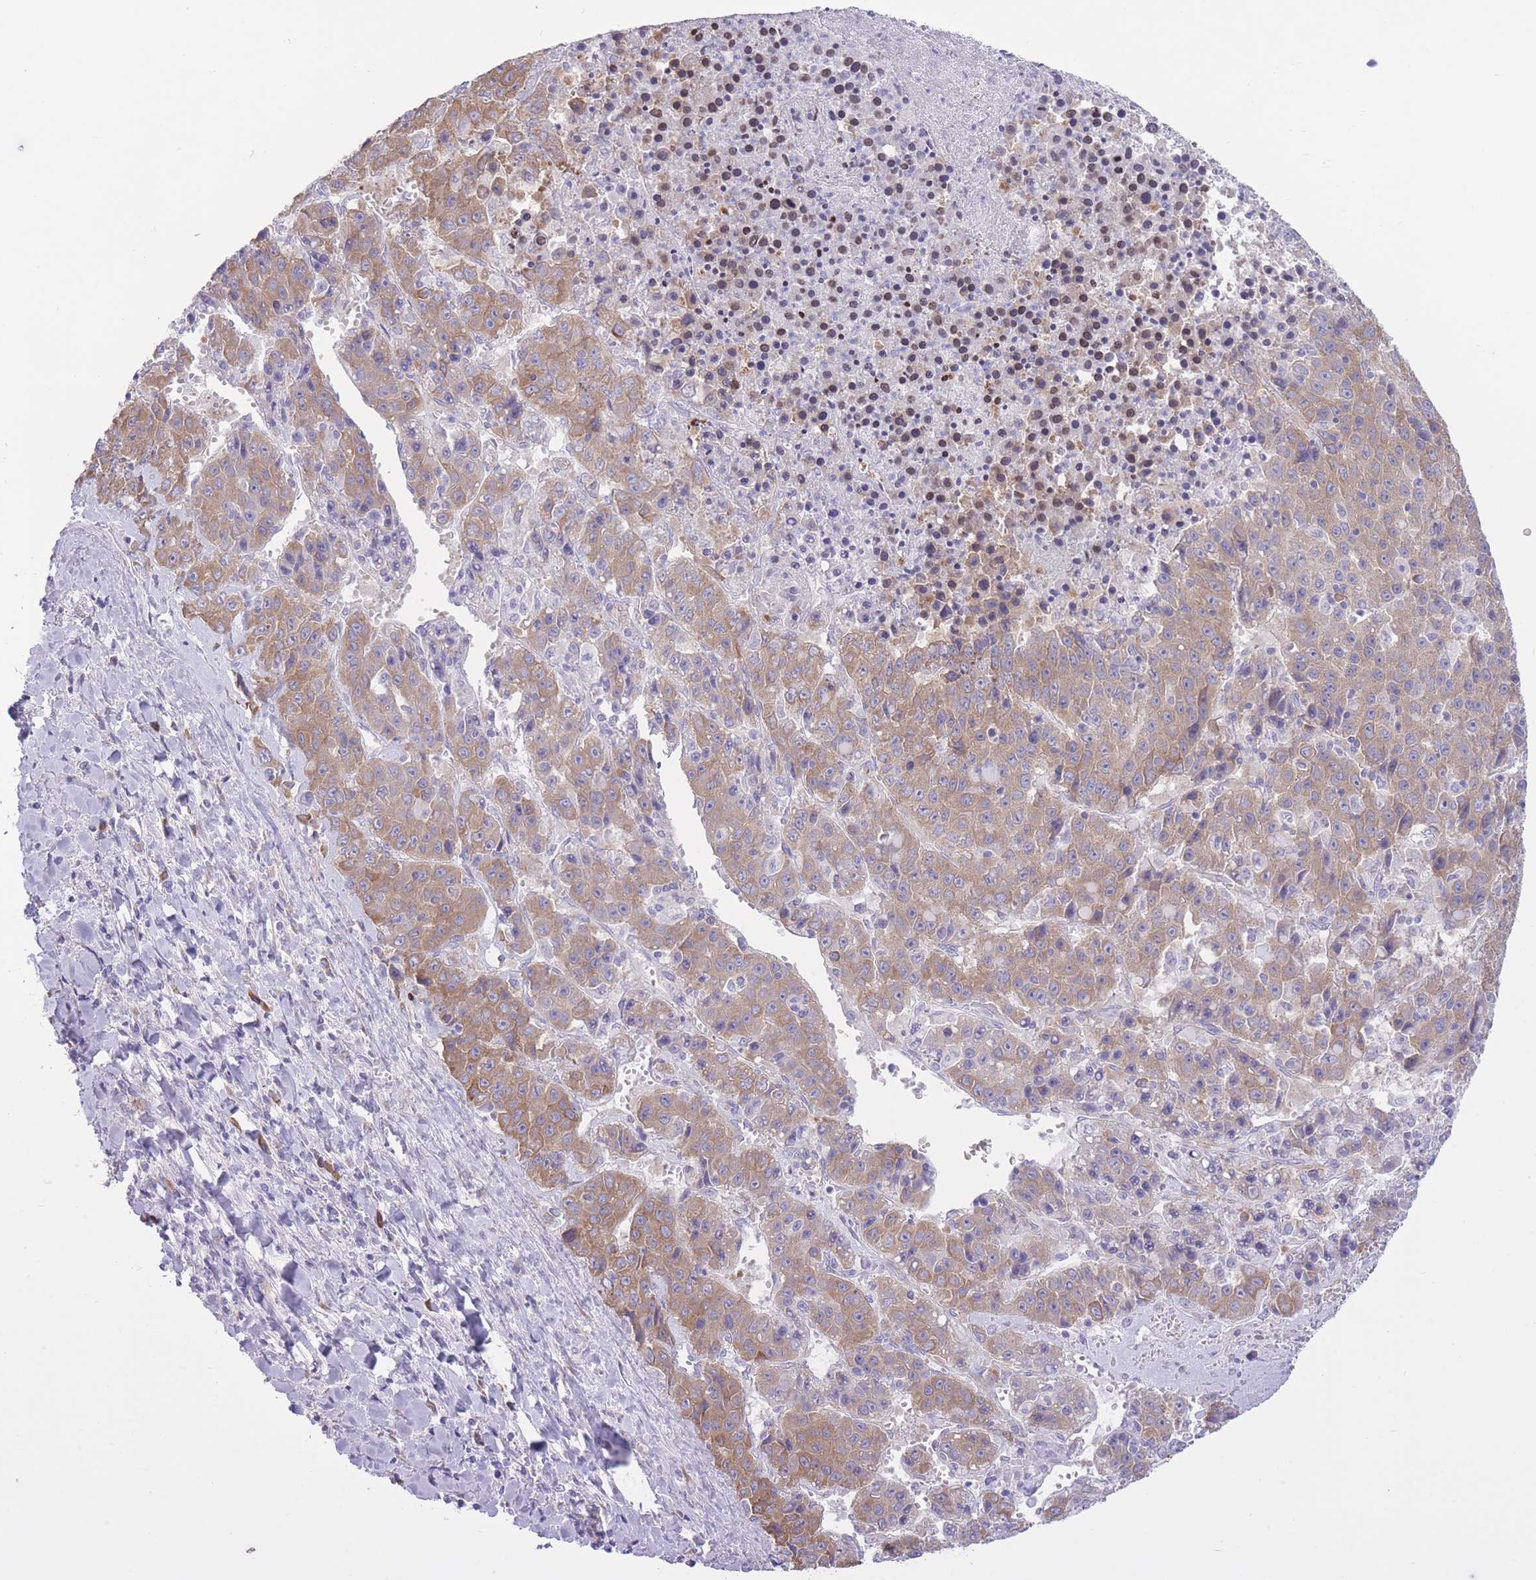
{"staining": {"intensity": "moderate", "quantity": ">75%", "location": "cytoplasmic/membranous"}, "tissue": "liver cancer", "cell_type": "Tumor cells", "image_type": "cancer", "snomed": [{"axis": "morphology", "description": "Carcinoma, Hepatocellular, NOS"}, {"axis": "topography", "description": "Liver"}], "caption": "A micrograph of human liver cancer stained for a protein reveals moderate cytoplasmic/membranous brown staining in tumor cells.", "gene": "ZNF501", "patient": {"sex": "female", "age": 53}}